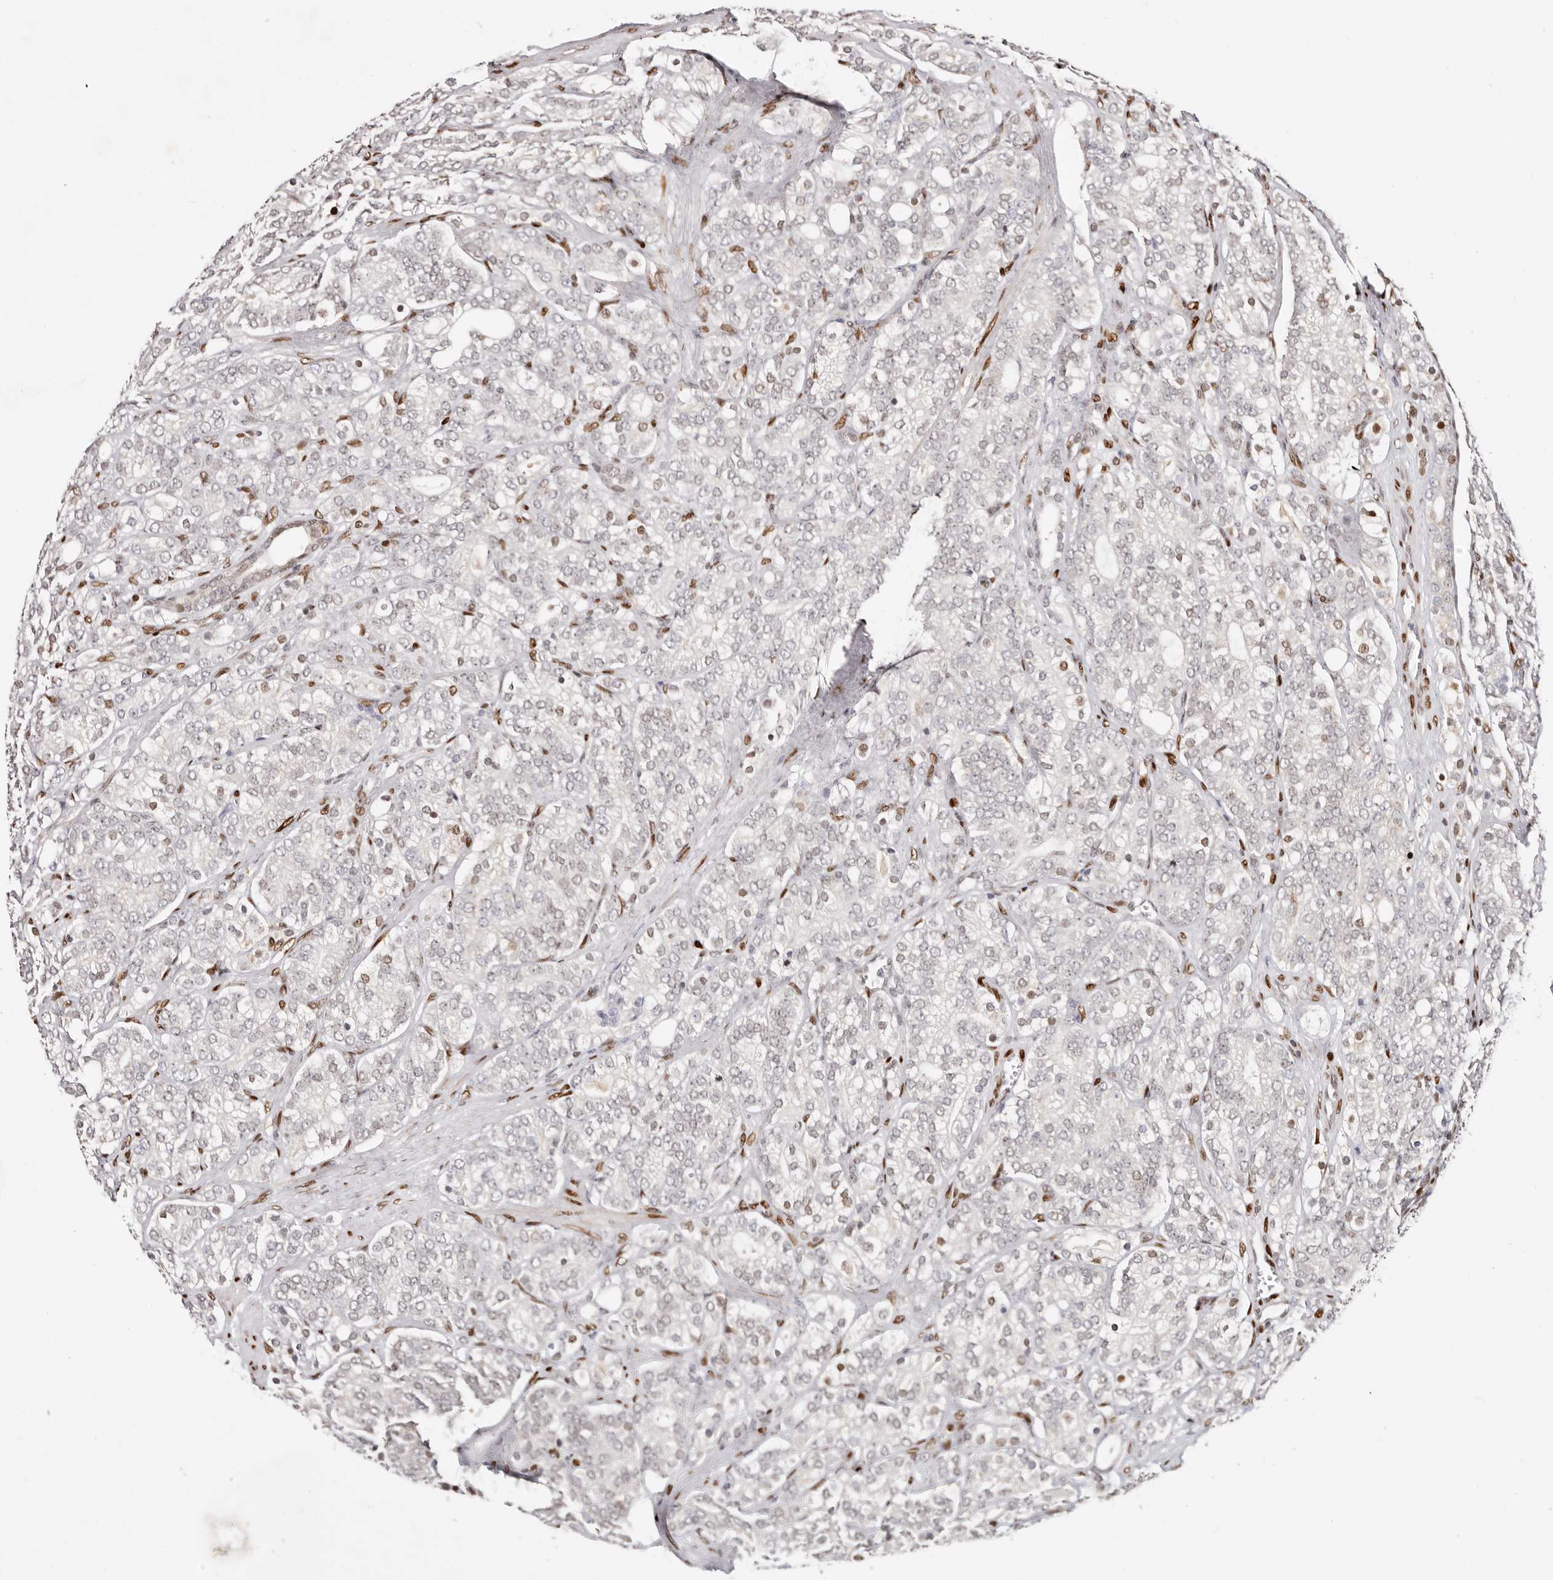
{"staining": {"intensity": "negative", "quantity": "none", "location": "none"}, "tissue": "prostate cancer", "cell_type": "Tumor cells", "image_type": "cancer", "snomed": [{"axis": "morphology", "description": "Adenocarcinoma, High grade"}, {"axis": "topography", "description": "Prostate"}], "caption": "Prostate cancer stained for a protein using IHC shows no expression tumor cells.", "gene": "IQGAP3", "patient": {"sex": "male", "age": 57}}